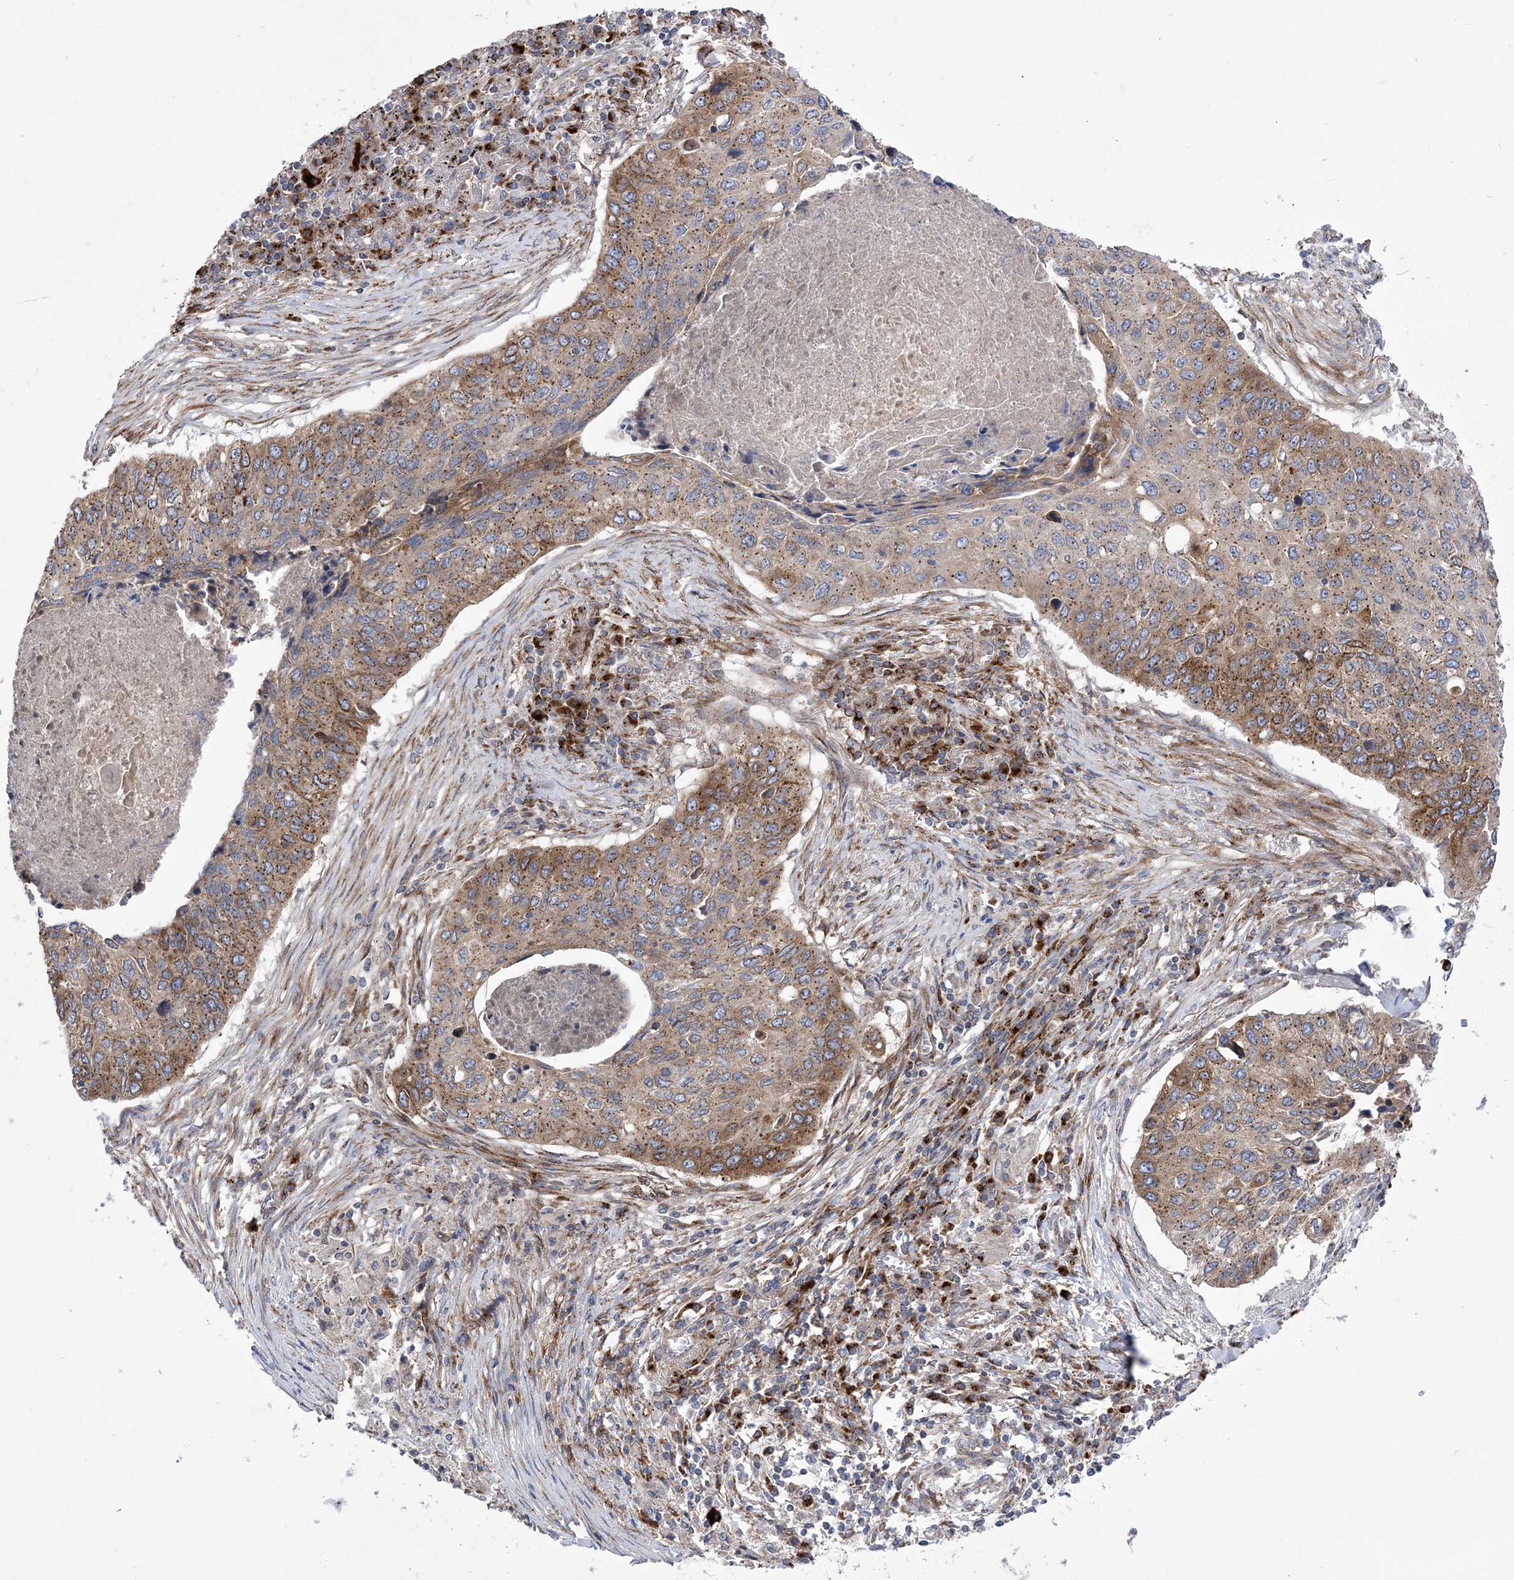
{"staining": {"intensity": "moderate", "quantity": ">75%", "location": "cytoplasmic/membranous"}, "tissue": "lung cancer", "cell_type": "Tumor cells", "image_type": "cancer", "snomed": [{"axis": "morphology", "description": "Squamous cell carcinoma, NOS"}, {"axis": "topography", "description": "Lung"}], "caption": "Approximately >75% of tumor cells in squamous cell carcinoma (lung) show moderate cytoplasmic/membranous protein positivity as visualized by brown immunohistochemical staining.", "gene": "COPB2", "patient": {"sex": "female", "age": 63}}